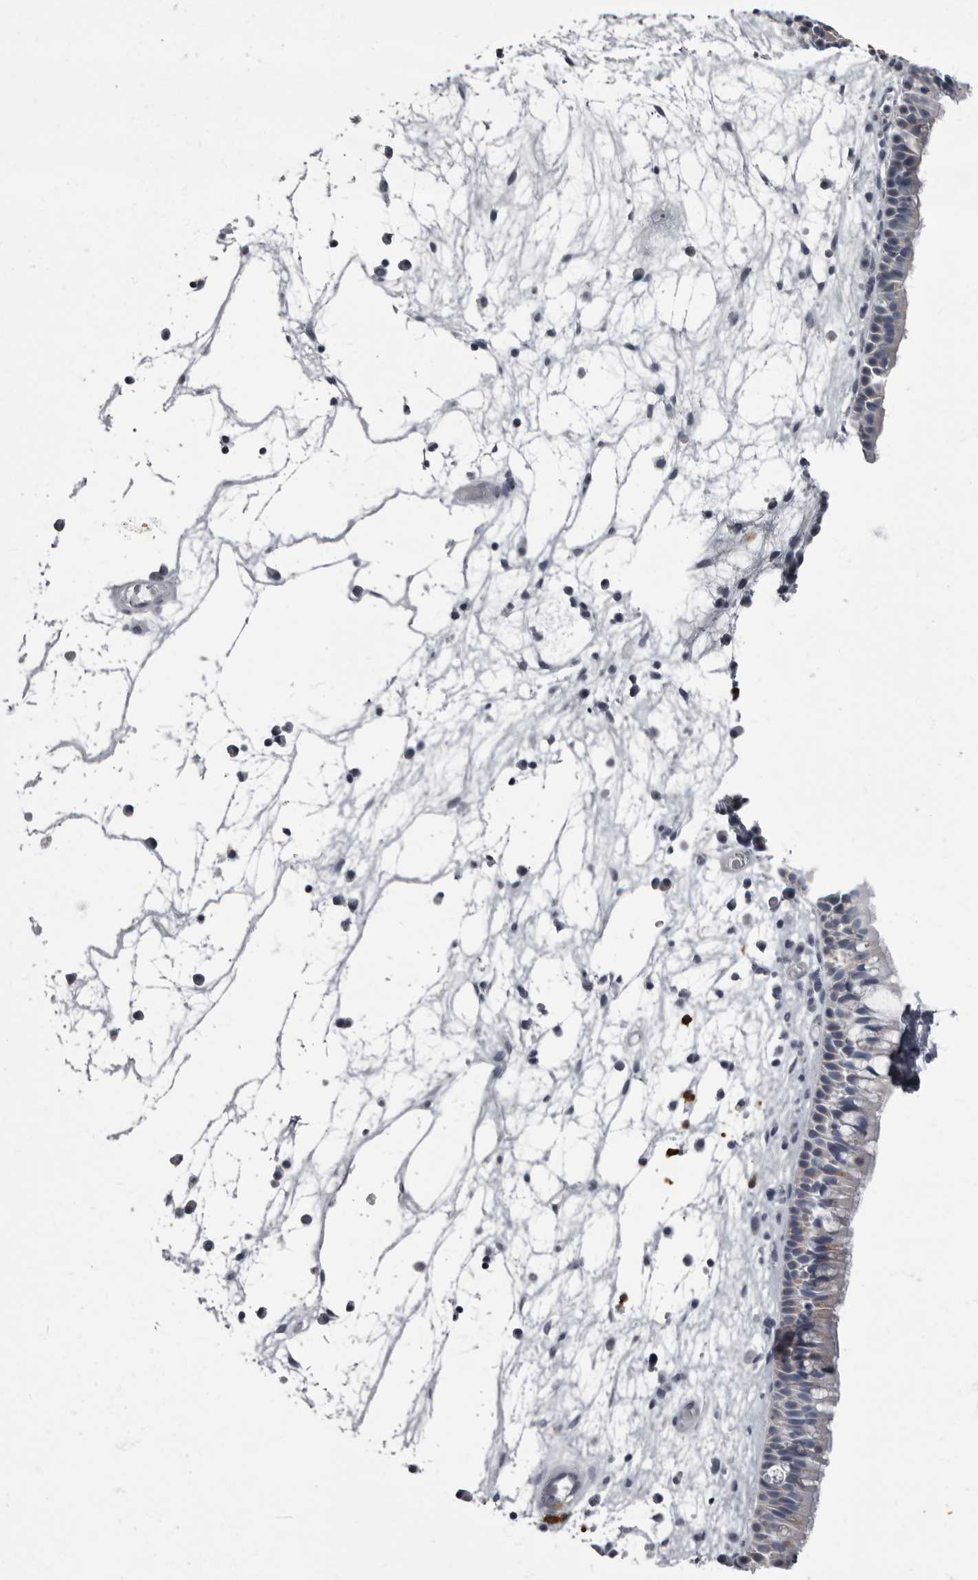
{"staining": {"intensity": "negative", "quantity": "none", "location": "none"}, "tissue": "nasopharynx", "cell_type": "Respiratory epithelial cells", "image_type": "normal", "snomed": [{"axis": "morphology", "description": "Normal tissue, NOS"}, {"axis": "morphology", "description": "Inflammation, NOS"}, {"axis": "morphology", "description": "Malignant melanoma, Metastatic site"}, {"axis": "topography", "description": "Nasopharynx"}], "caption": "Immunohistochemistry histopathology image of unremarkable human nasopharynx stained for a protein (brown), which shows no positivity in respiratory epithelial cells.", "gene": "TPD52L1", "patient": {"sex": "male", "age": 70}}